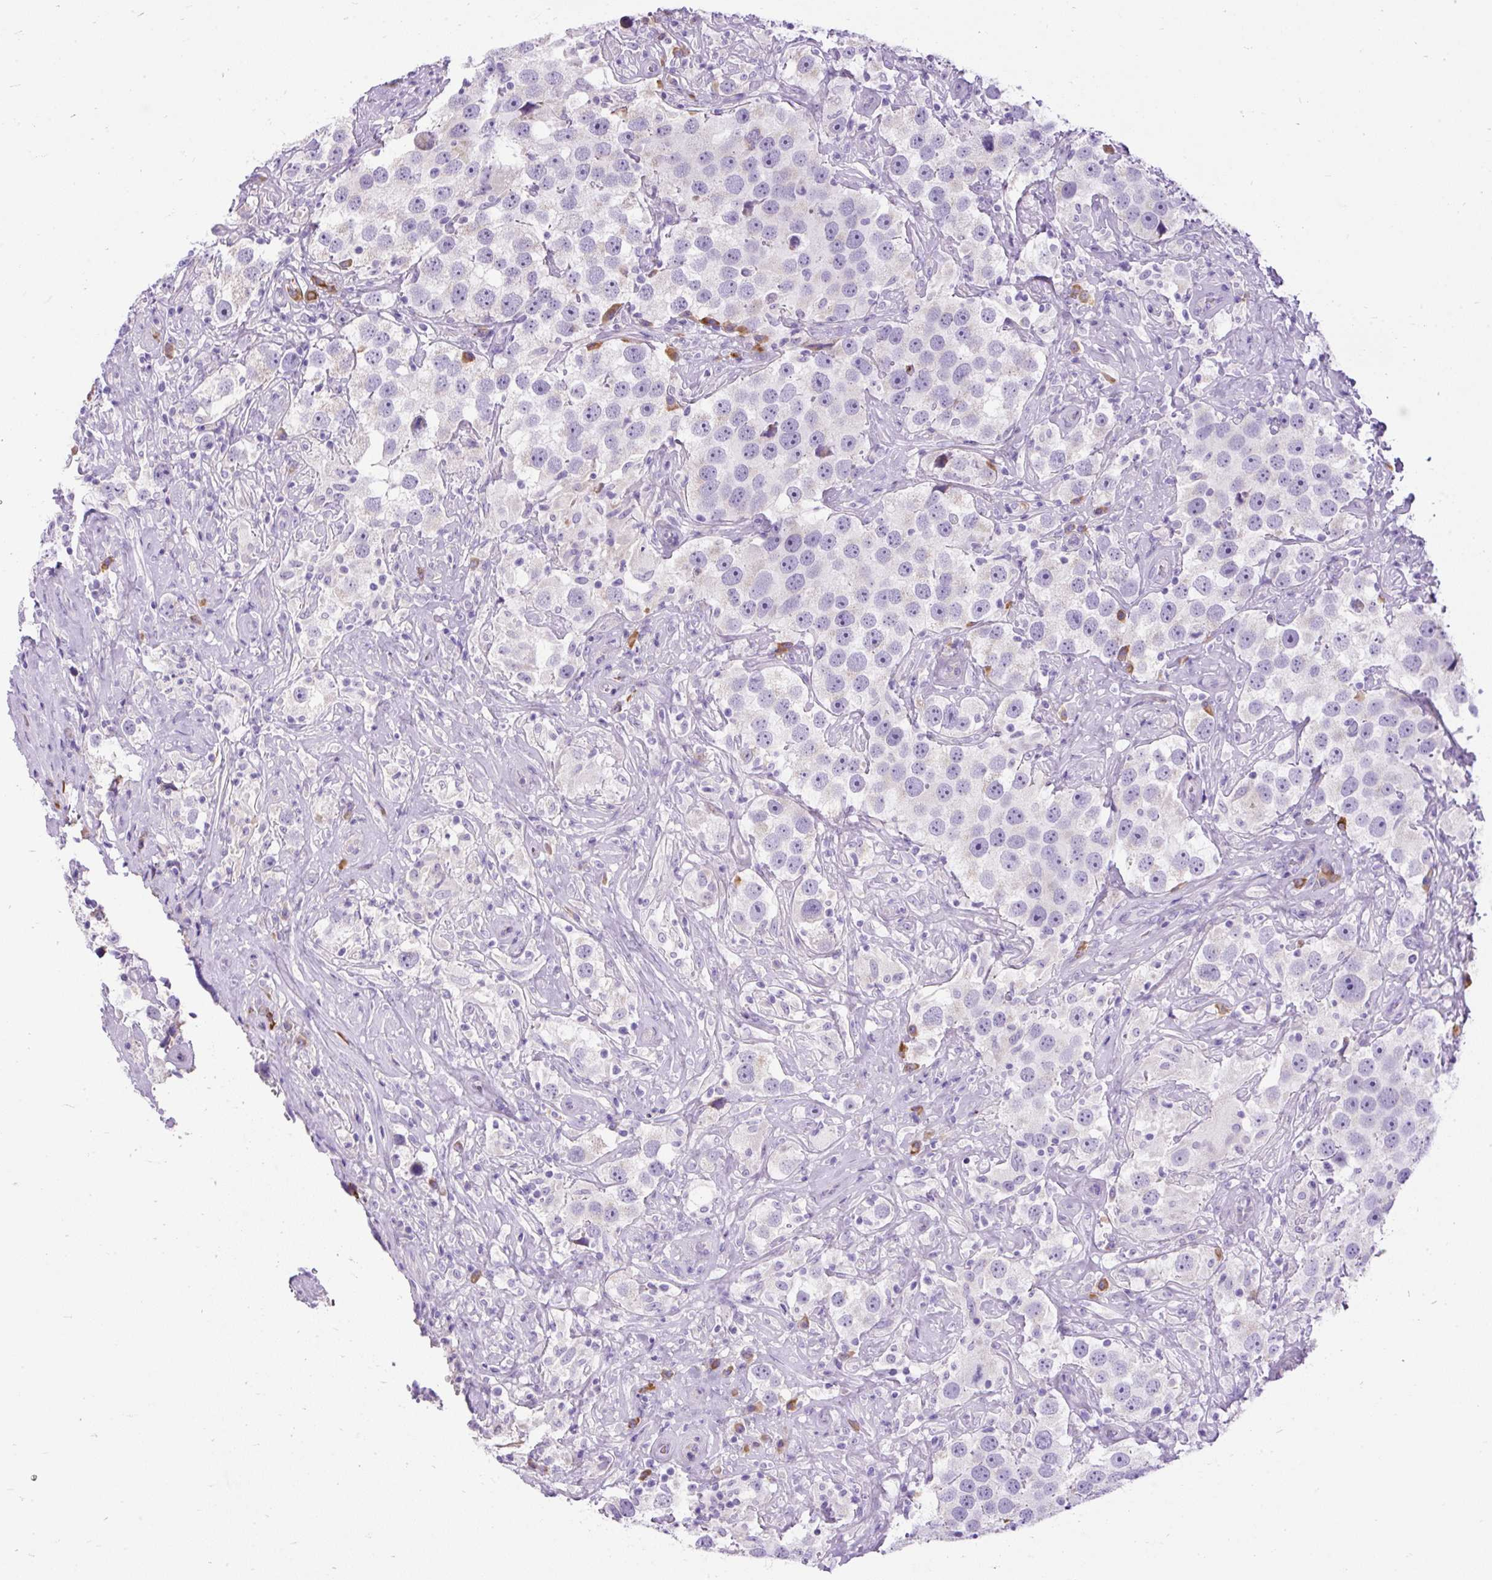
{"staining": {"intensity": "negative", "quantity": "none", "location": "none"}, "tissue": "testis cancer", "cell_type": "Tumor cells", "image_type": "cancer", "snomed": [{"axis": "morphology", "description": "Seminoma, NOS"}, {"axis": "topography", "description": "Testis"}], "caption": "Tumor cells are negative for brown protein staining in testis cancer.", "gene": "SYBU", "patient": {"sex": "male", "age": 49}}